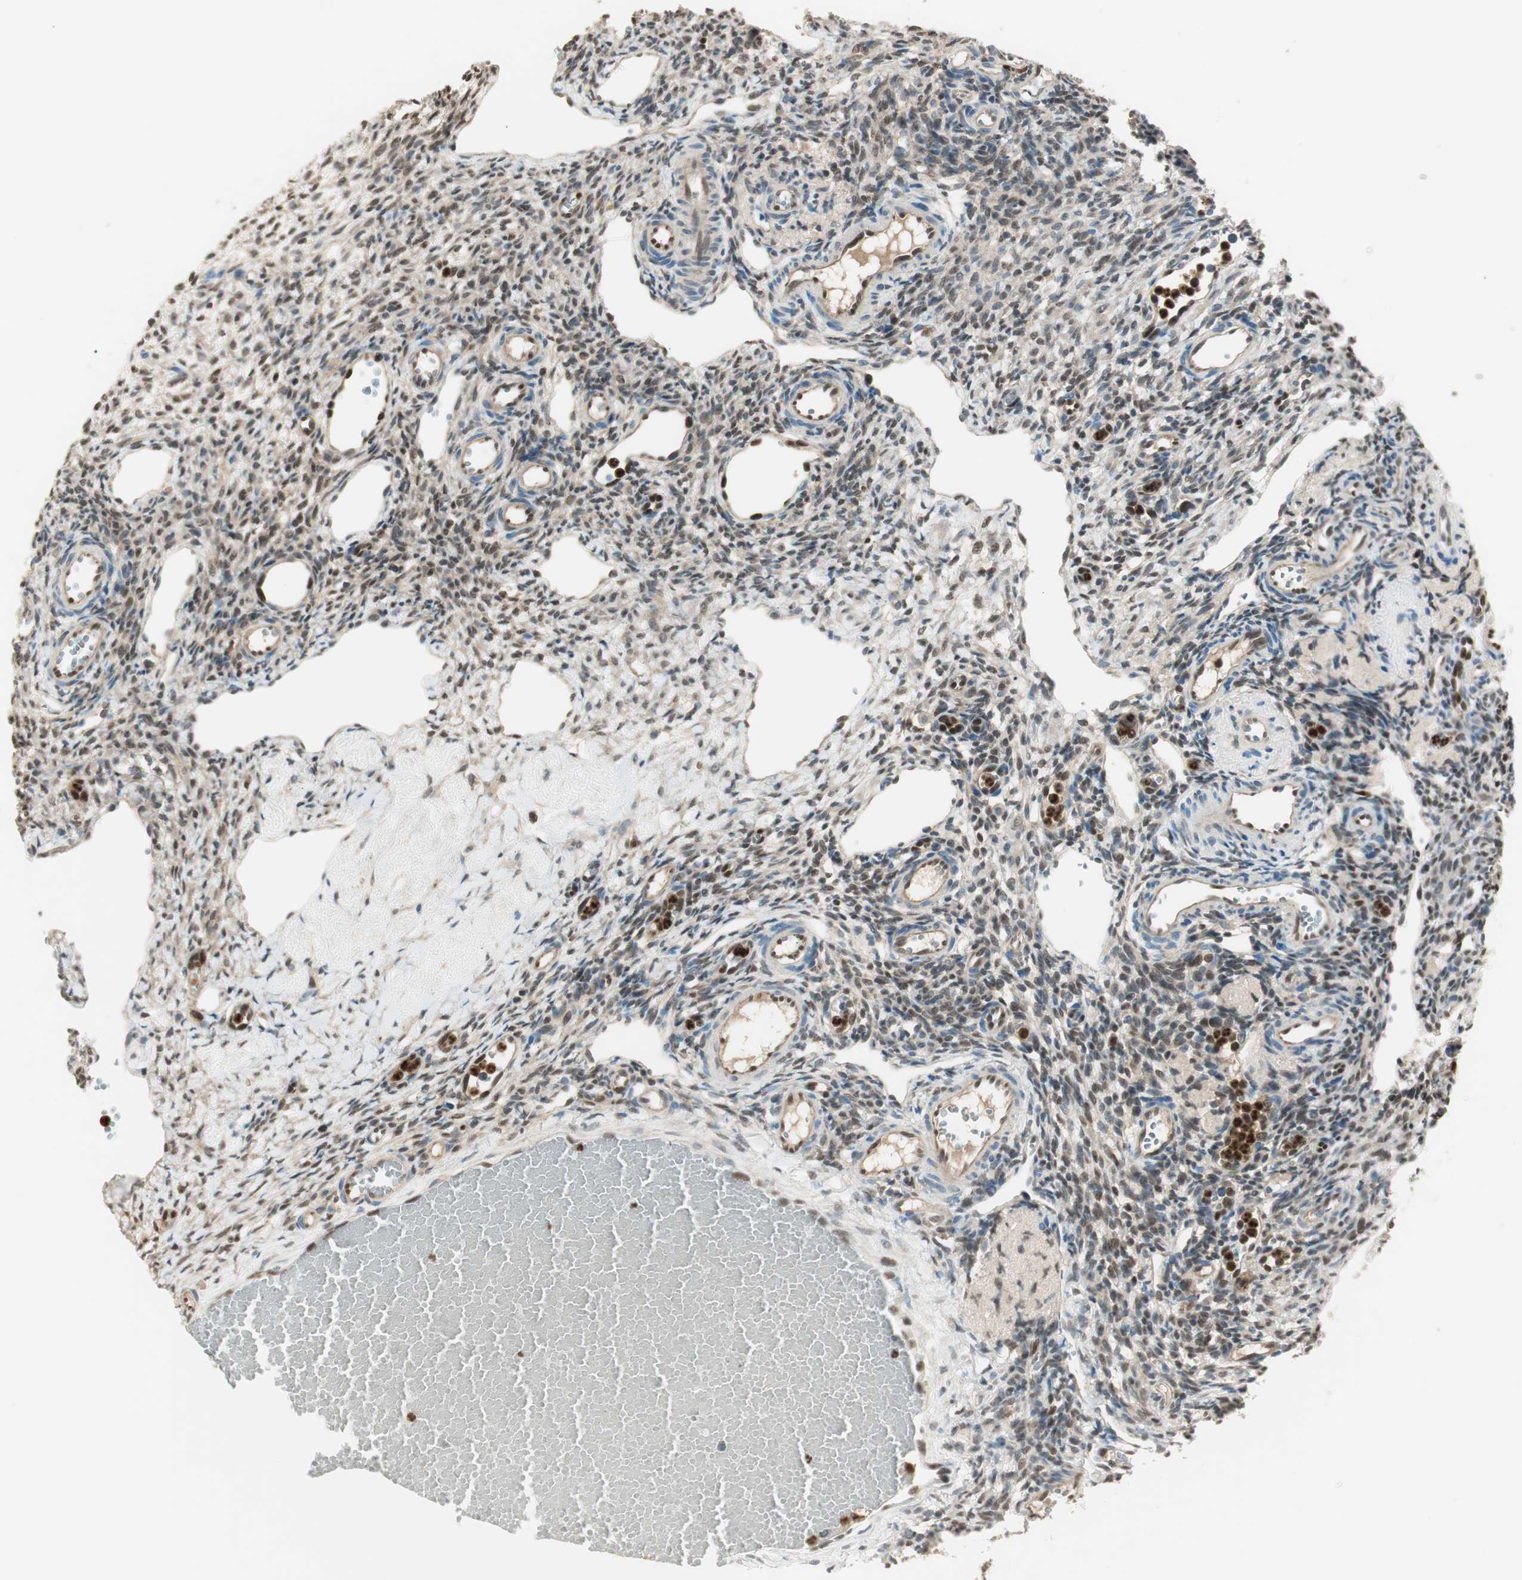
{"staining": {"intensity": "moderate", "quantity": "25%-75%", "location": "nuclear"}, "tissue": "ovary", "cell_type": "Ovarian stroma cells", "image_type": "normal", "snomed": [{"axis": "morphology", "description": "Normal tissue, NOS"}, {"axis": "topography", "description": "Ovary"}], "caption": "A medium amount of moderate nuclear expression is identified in approximately 25%-75% of ovarian stroma cells in unremarkable ovary.", "gene": "LTA4H", "patient": {"sex": "female", "age": 33}}